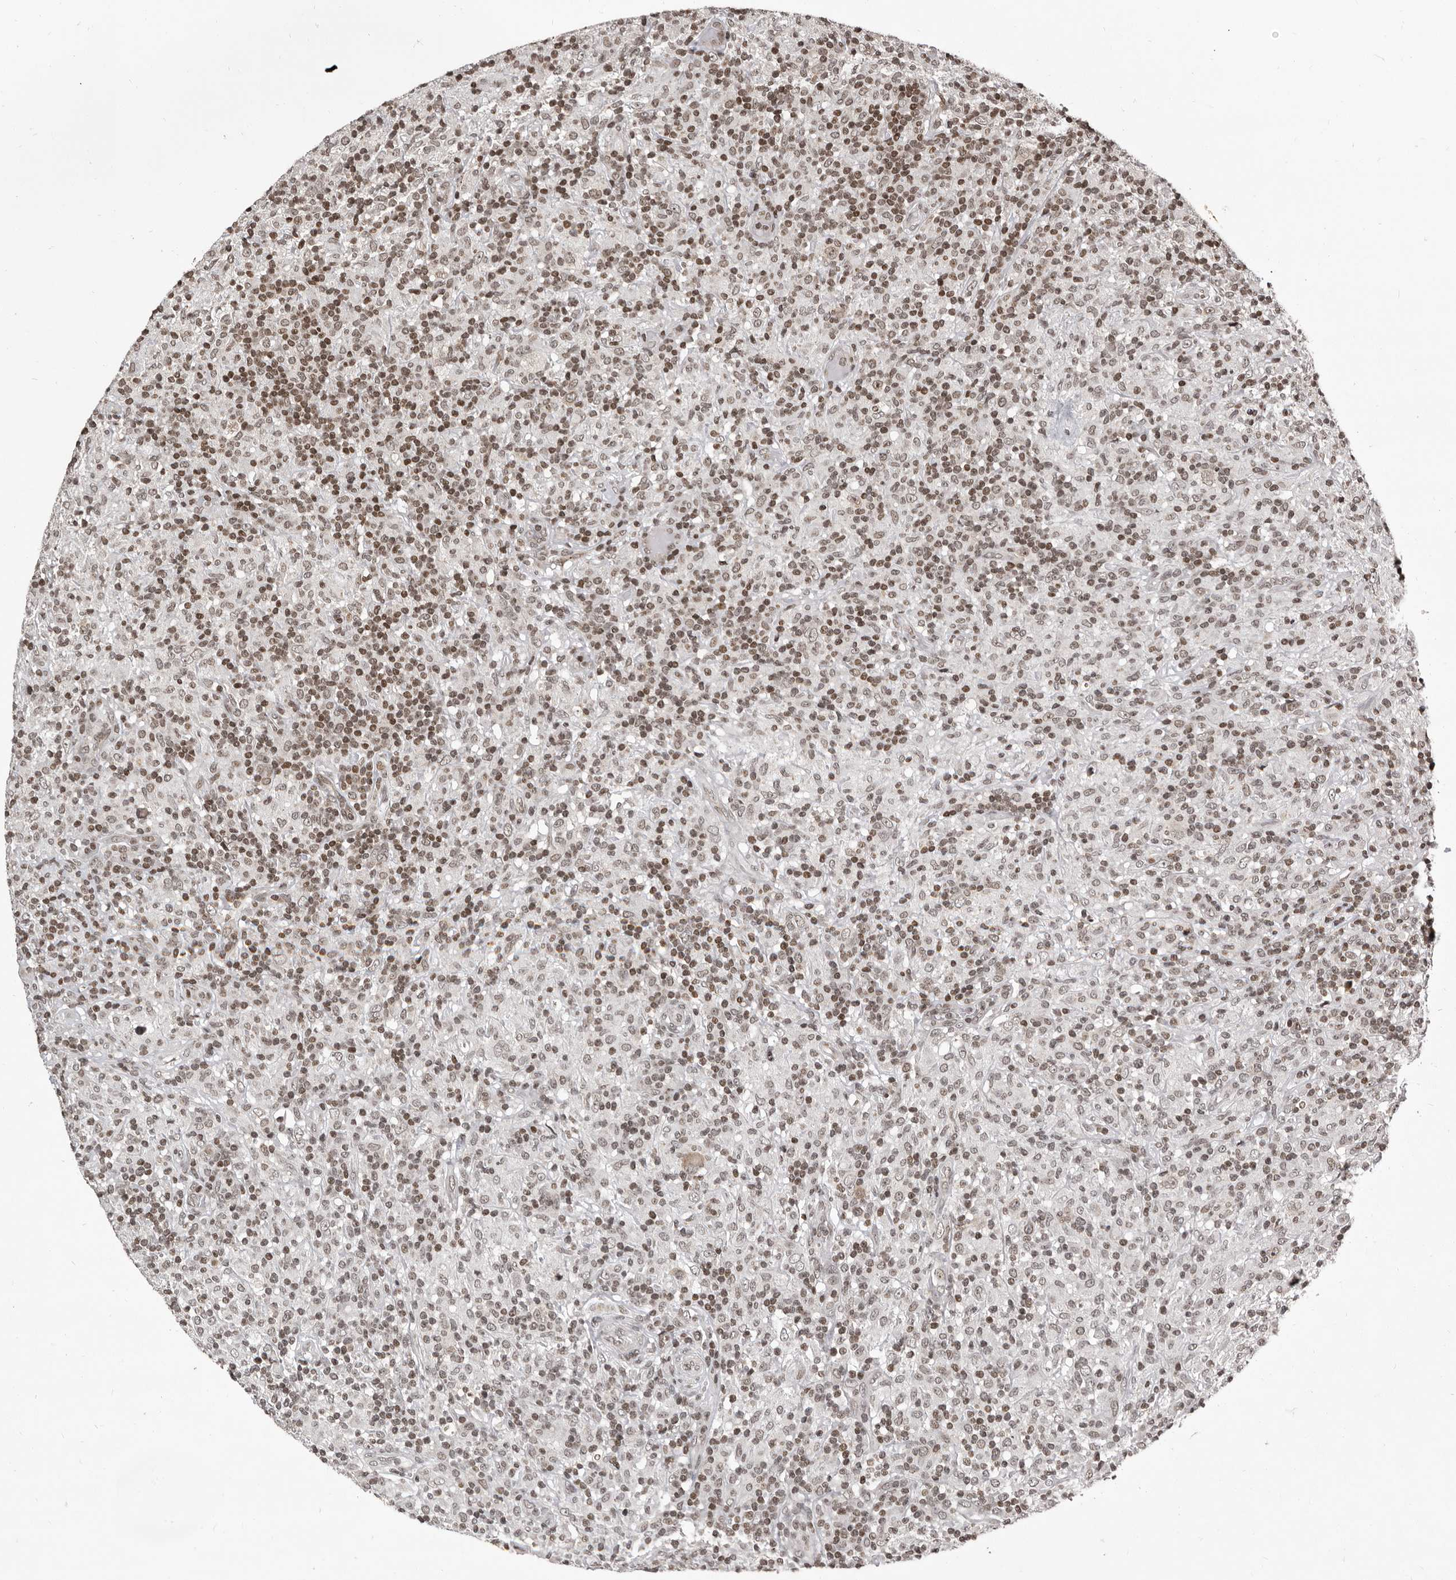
{"staining": {"intensity": "weak", "quantity": "<25%", "location": "nuclear"}, "tissue": "lymphoma", "cell_type": "Tumor cells", "image_type": "cancer", "snomed": [{"axis": "morphology", "description": "Hodgkin's disease, NOS"}, {"axis": "topography", "description": "Lymph node"}], "caption": "High power microscopy histopathology image of an IHC photomicrograph of Hodgkin's disease, revealing no significant positivity in tumor cells.", "gene": "THUMPD1", "patient": {"sex": "male", "age": 70}}